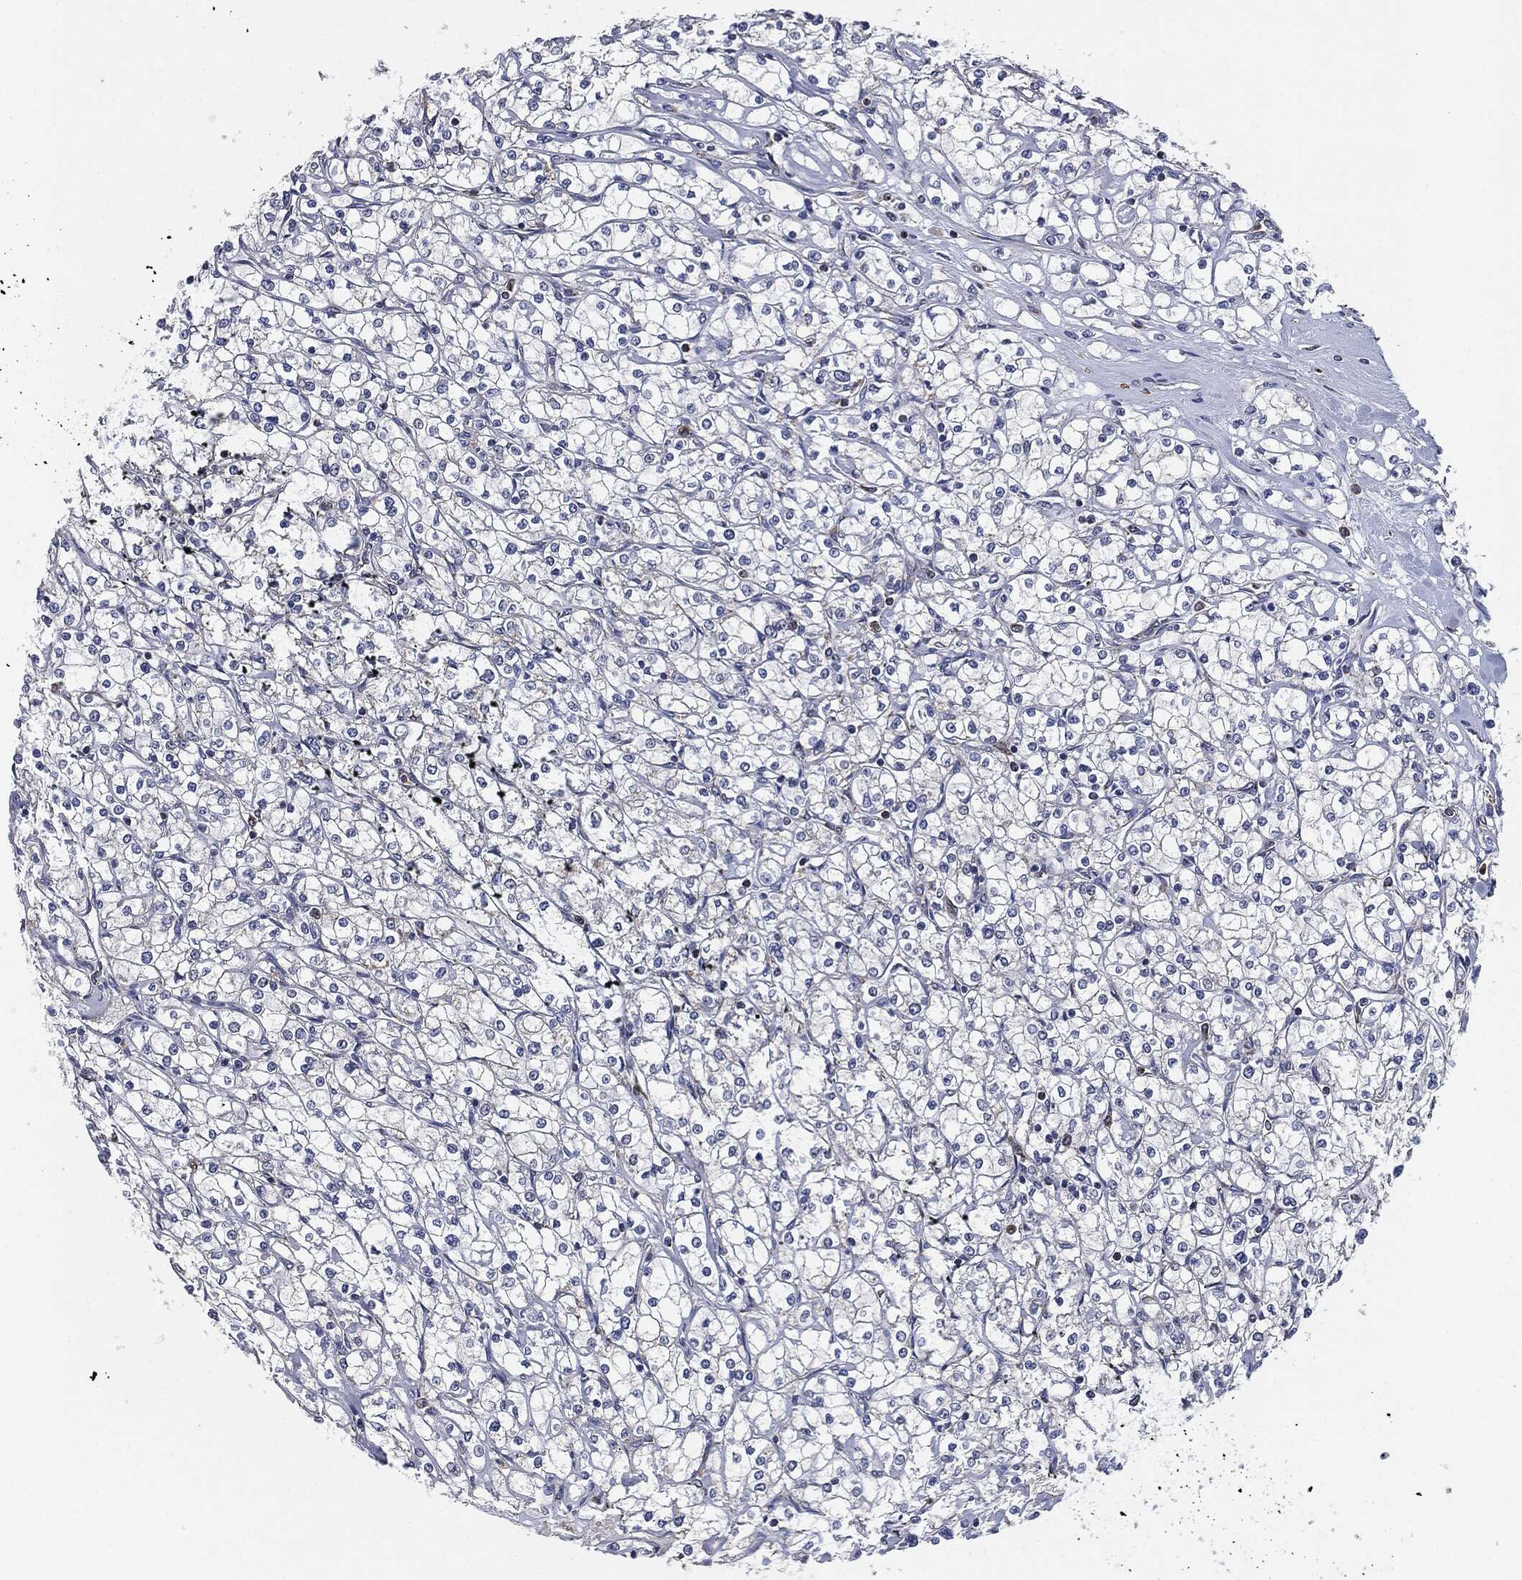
{"staining": {"intensity": "negative", "quantity": "none", "location": "none"}, "tissue": "renal cancer", "cell_type": "Tumor cells", "image_type": "cancer", "snomed": [{"axis": "morphology", "description": "Adenocarcinoma, NOS"}, {"axis": "topography", "description": "Kidney"}], "caption": "This is an immunohistochemistry (IHC) histopathology image of renal cancer. There is no positivity in tumor cells.", "gene": "NDUFV2", "patient": {"sex": "male", "age": 67}}